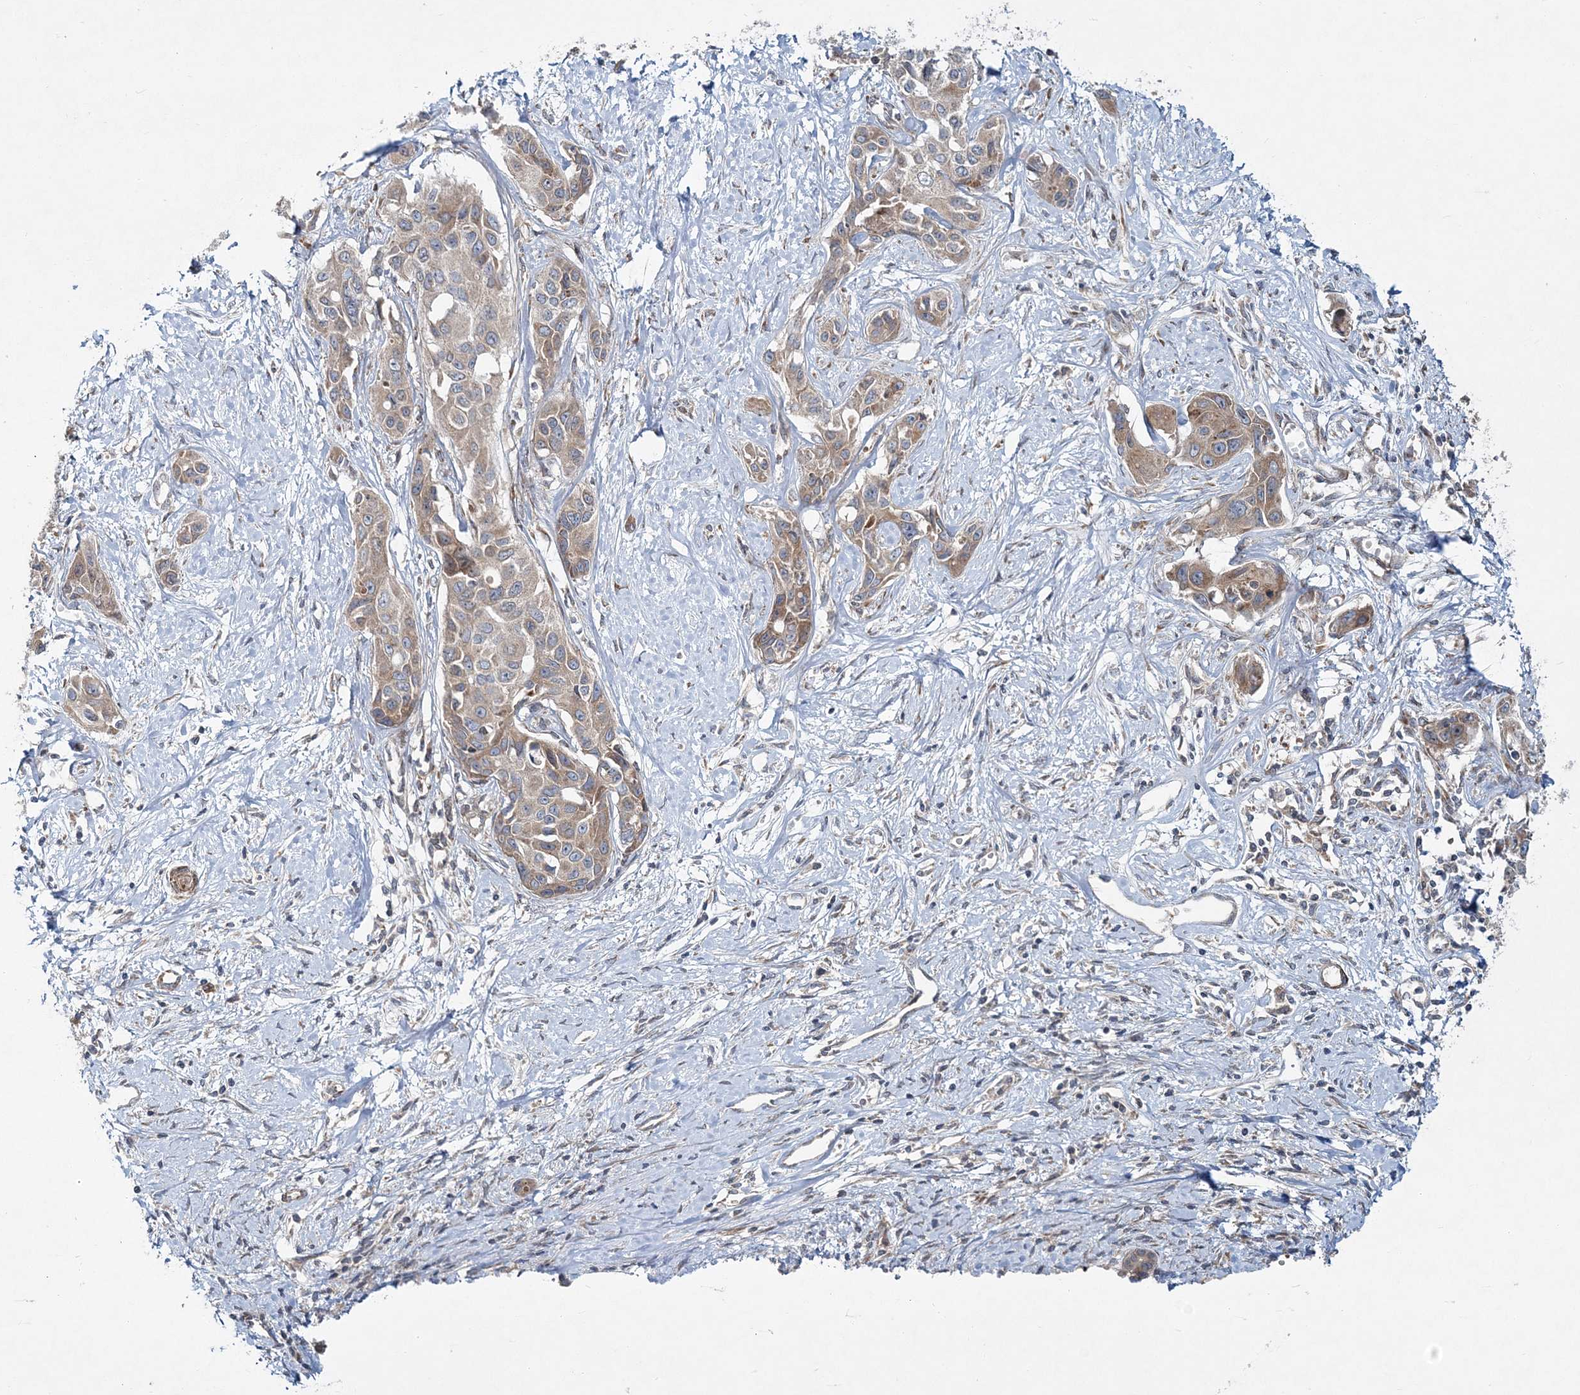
{"staining": {"intensity": "weak", "quantity": ">75%", "location": "cytoplasmic/membranous"}, "tissue": "liver cancer", "cell_type": "Tumor cells", "image_type": "cancer", "snomed": [{"axis": "morphology", "description": "Cholangiocarcinoma"}, {"axis": "topography", "description": "Liver"}], "caption": "IHC staining of liver cancer (cholangiocarcinoma), which shows low levels of weak cytoplasmic/membranous positivity in approximately >75% of tumor cells indicating weak cytoplasmic/membranous protein staining. The staining was performed using DAB (brown) for protein detection and nuclei were counterstained in hematoxylin (blue).", "gene": "NBAS", "patient": {"sex": "male", "age": 59}}